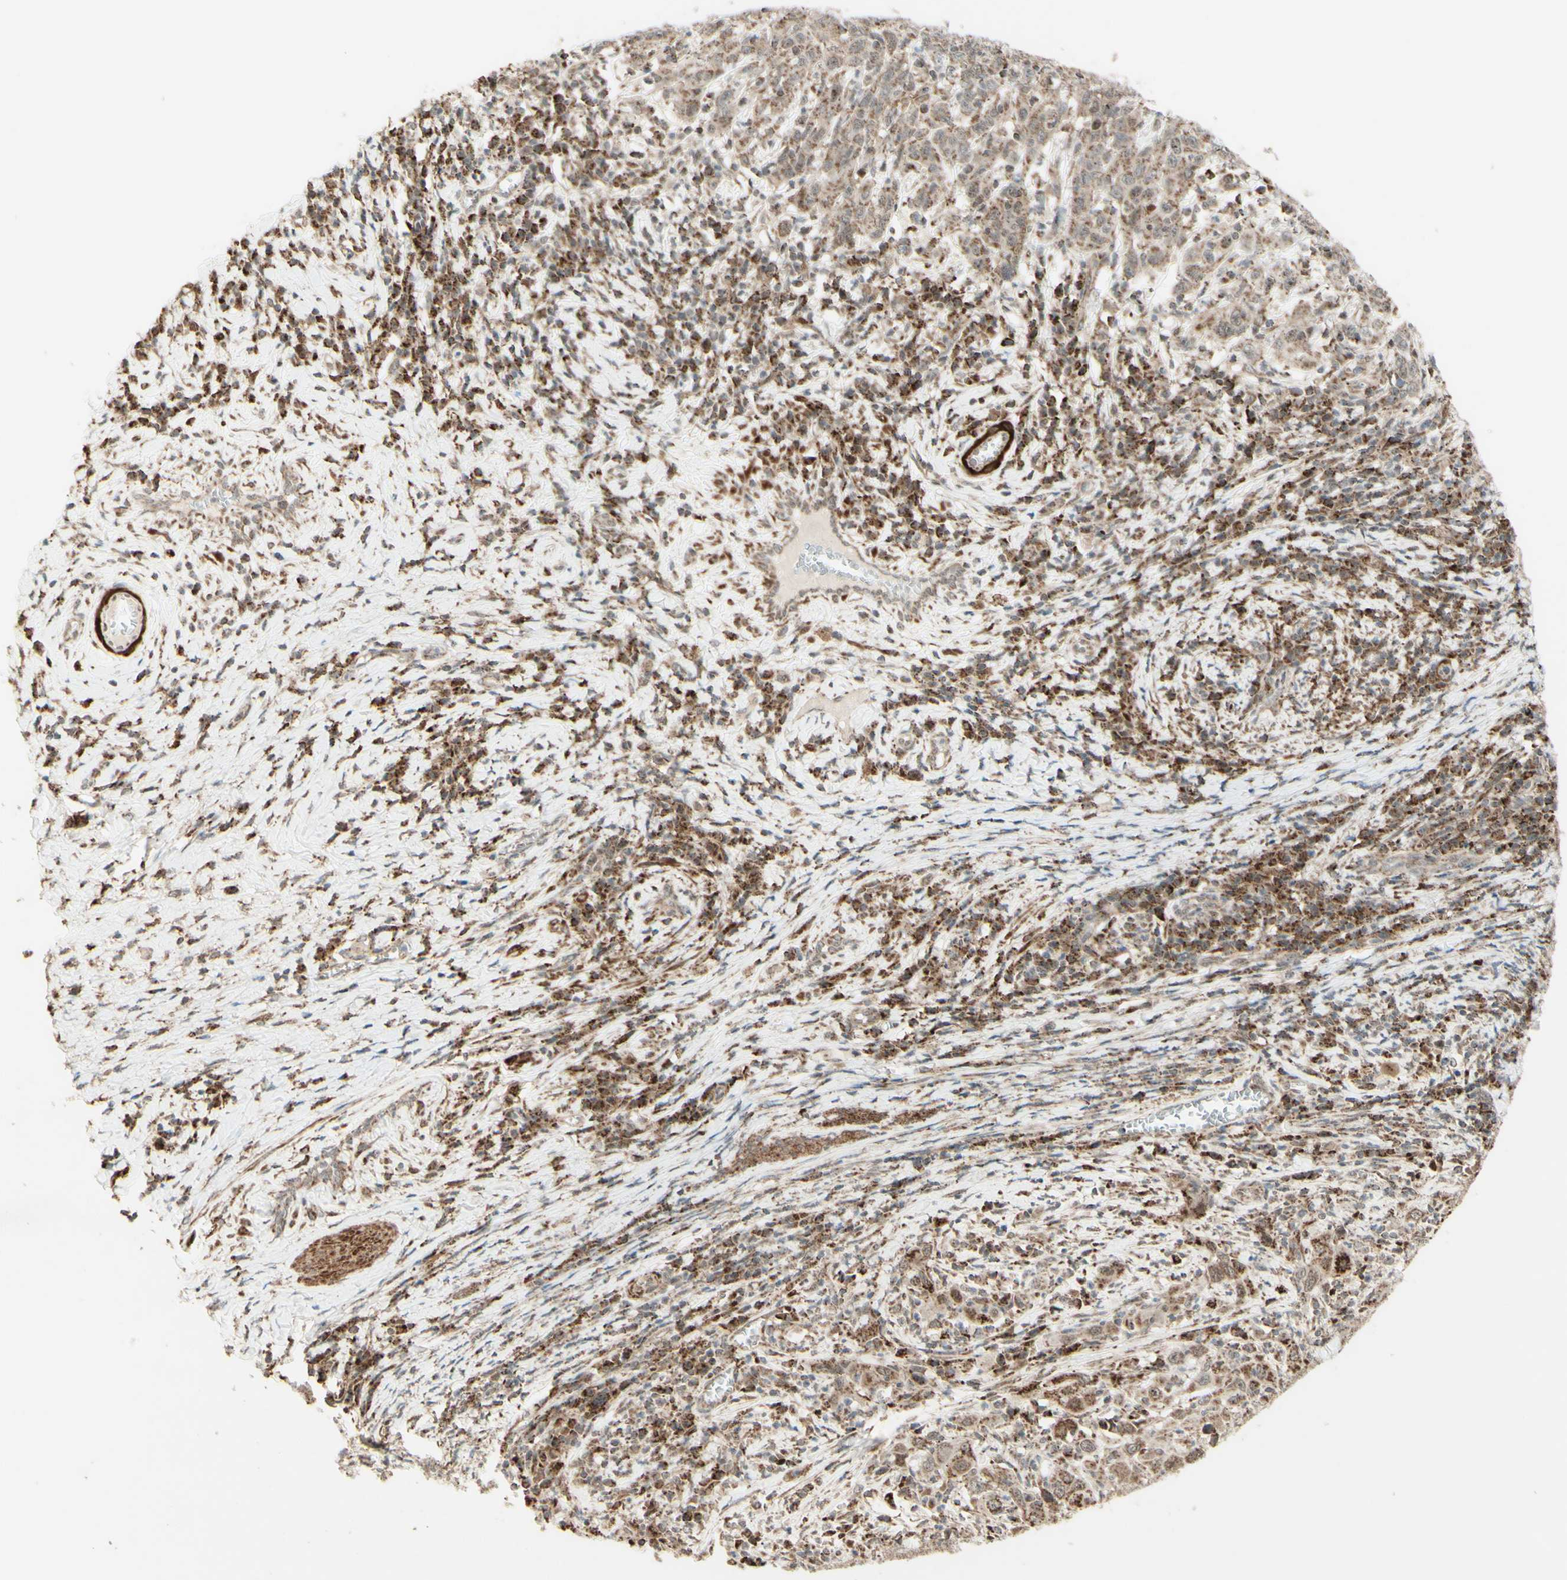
{"staining": {"intensity": "weak", "quantity": ">75%", "location": "cytoplasmic/membranous"}, "tissue": "cervical cancer", "cell_type": "Tumor cells", "image_type": "cancer", "snomed": [{"axis": "morphology", "description": "Squamous cell carcinoma, NOS"}, {"axis": "topography", "description": "Cervix"}], "caption": "This micrograph exhibits immunohistochemistry (IHC) staining of human cervical squamous cell carcinoma, with low weak cytoplasmic/membranous staining in approximately >75% of tumor cells.", "gene": "DHRS3", "patient": {"sex": "female", "age": 46}}